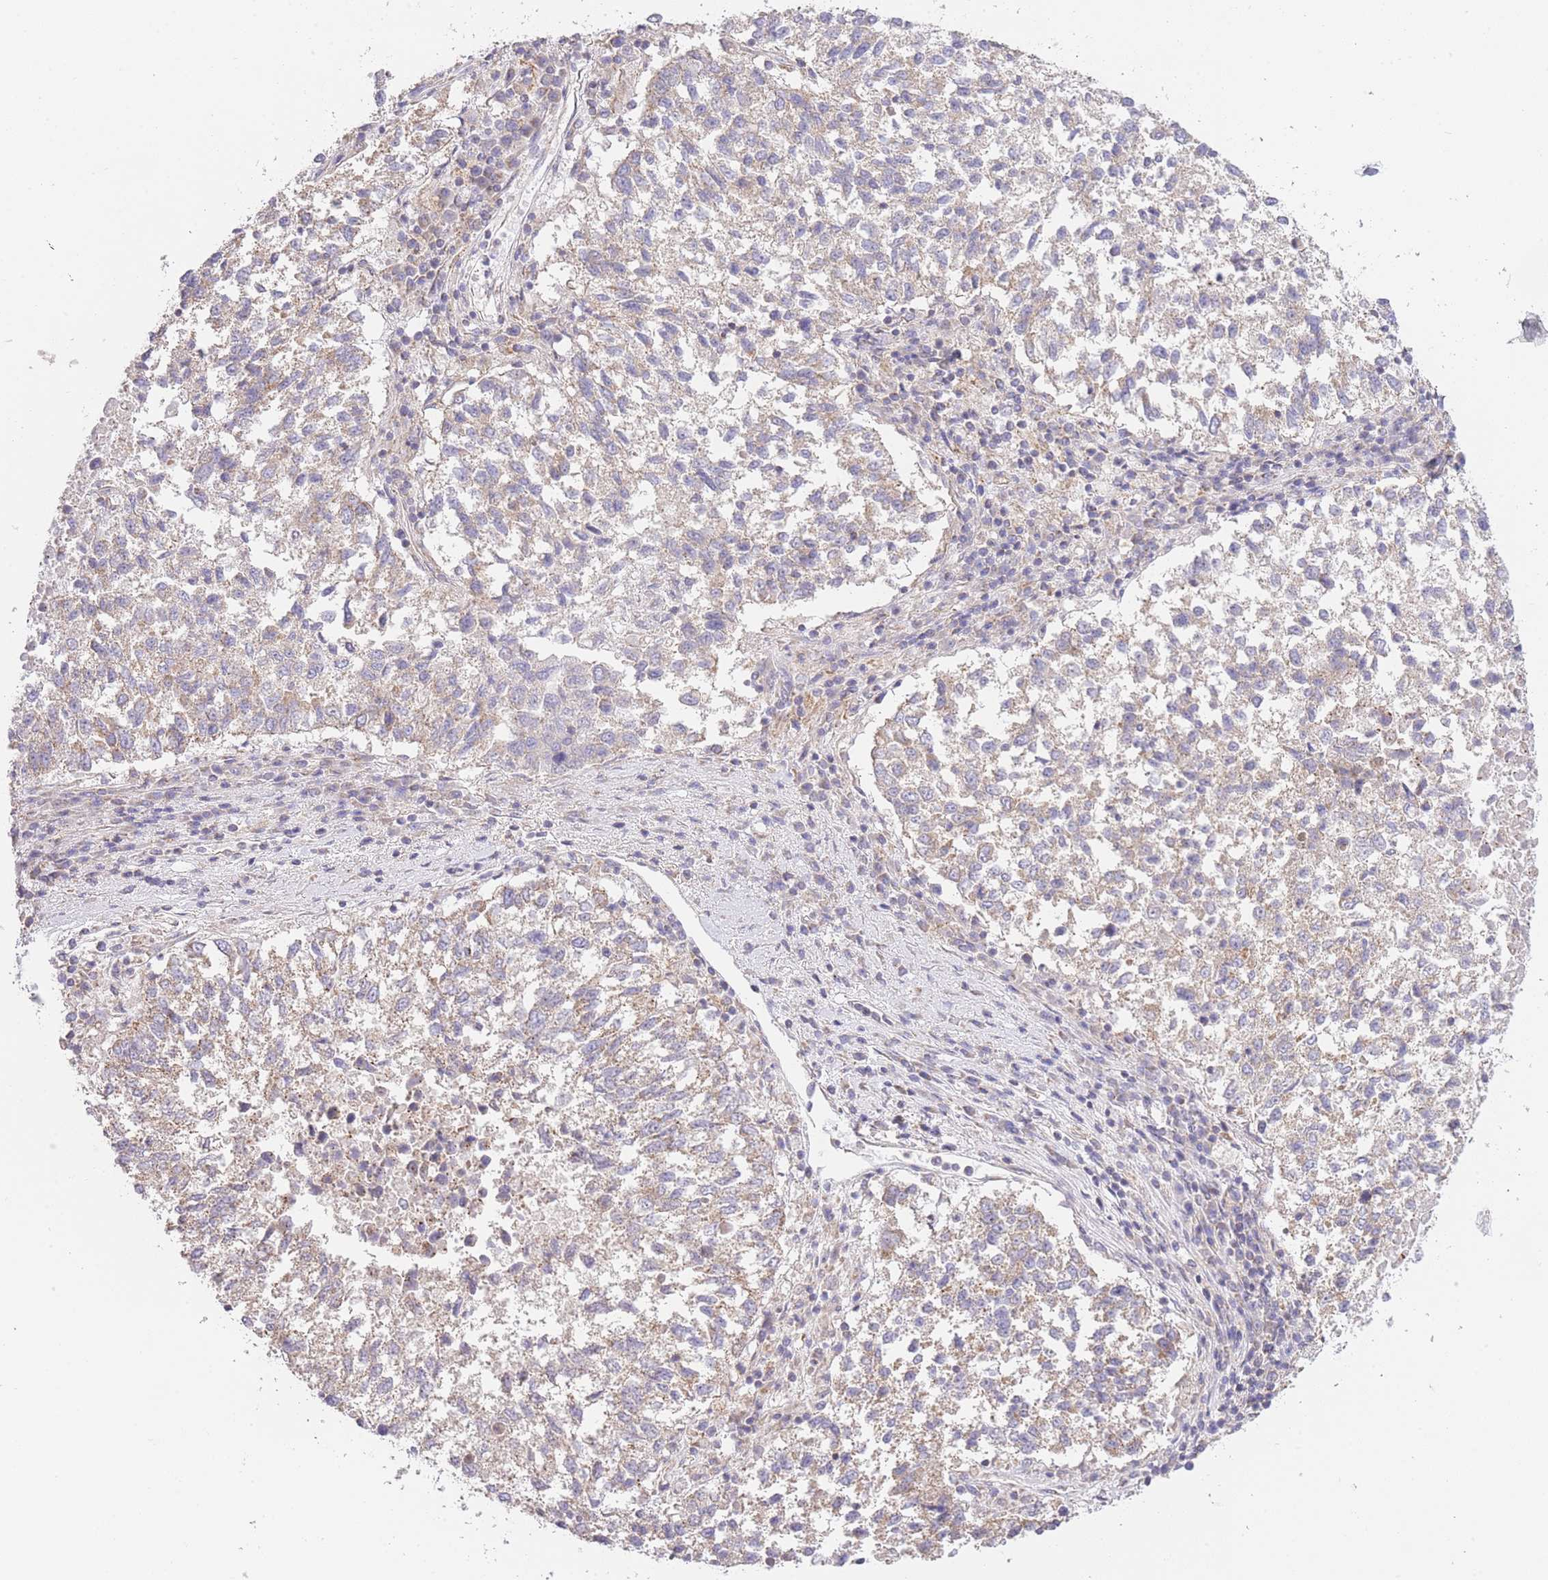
{"staining": {"intensity": "weak", "quantity": ">75%", "location": "cytoplasmic/membranous"}, "tissue": "lung cancer", "cell_type": "Tumor cells", "image_type": "cancer", "snomed": [{"axis": "morphology", "description": "Squamous cell carcinoma, NOS"}, {"axis": "topography", "description": "Lung"}], "caption": "Weak cytoplasmic/membranous staining for a protein is appreciated in approximately >75% of tumor cells of lung squamous cell carcinoma using IHC.", "gene": "CTBP1", "patient": {"sex": "male", "age": 73}}